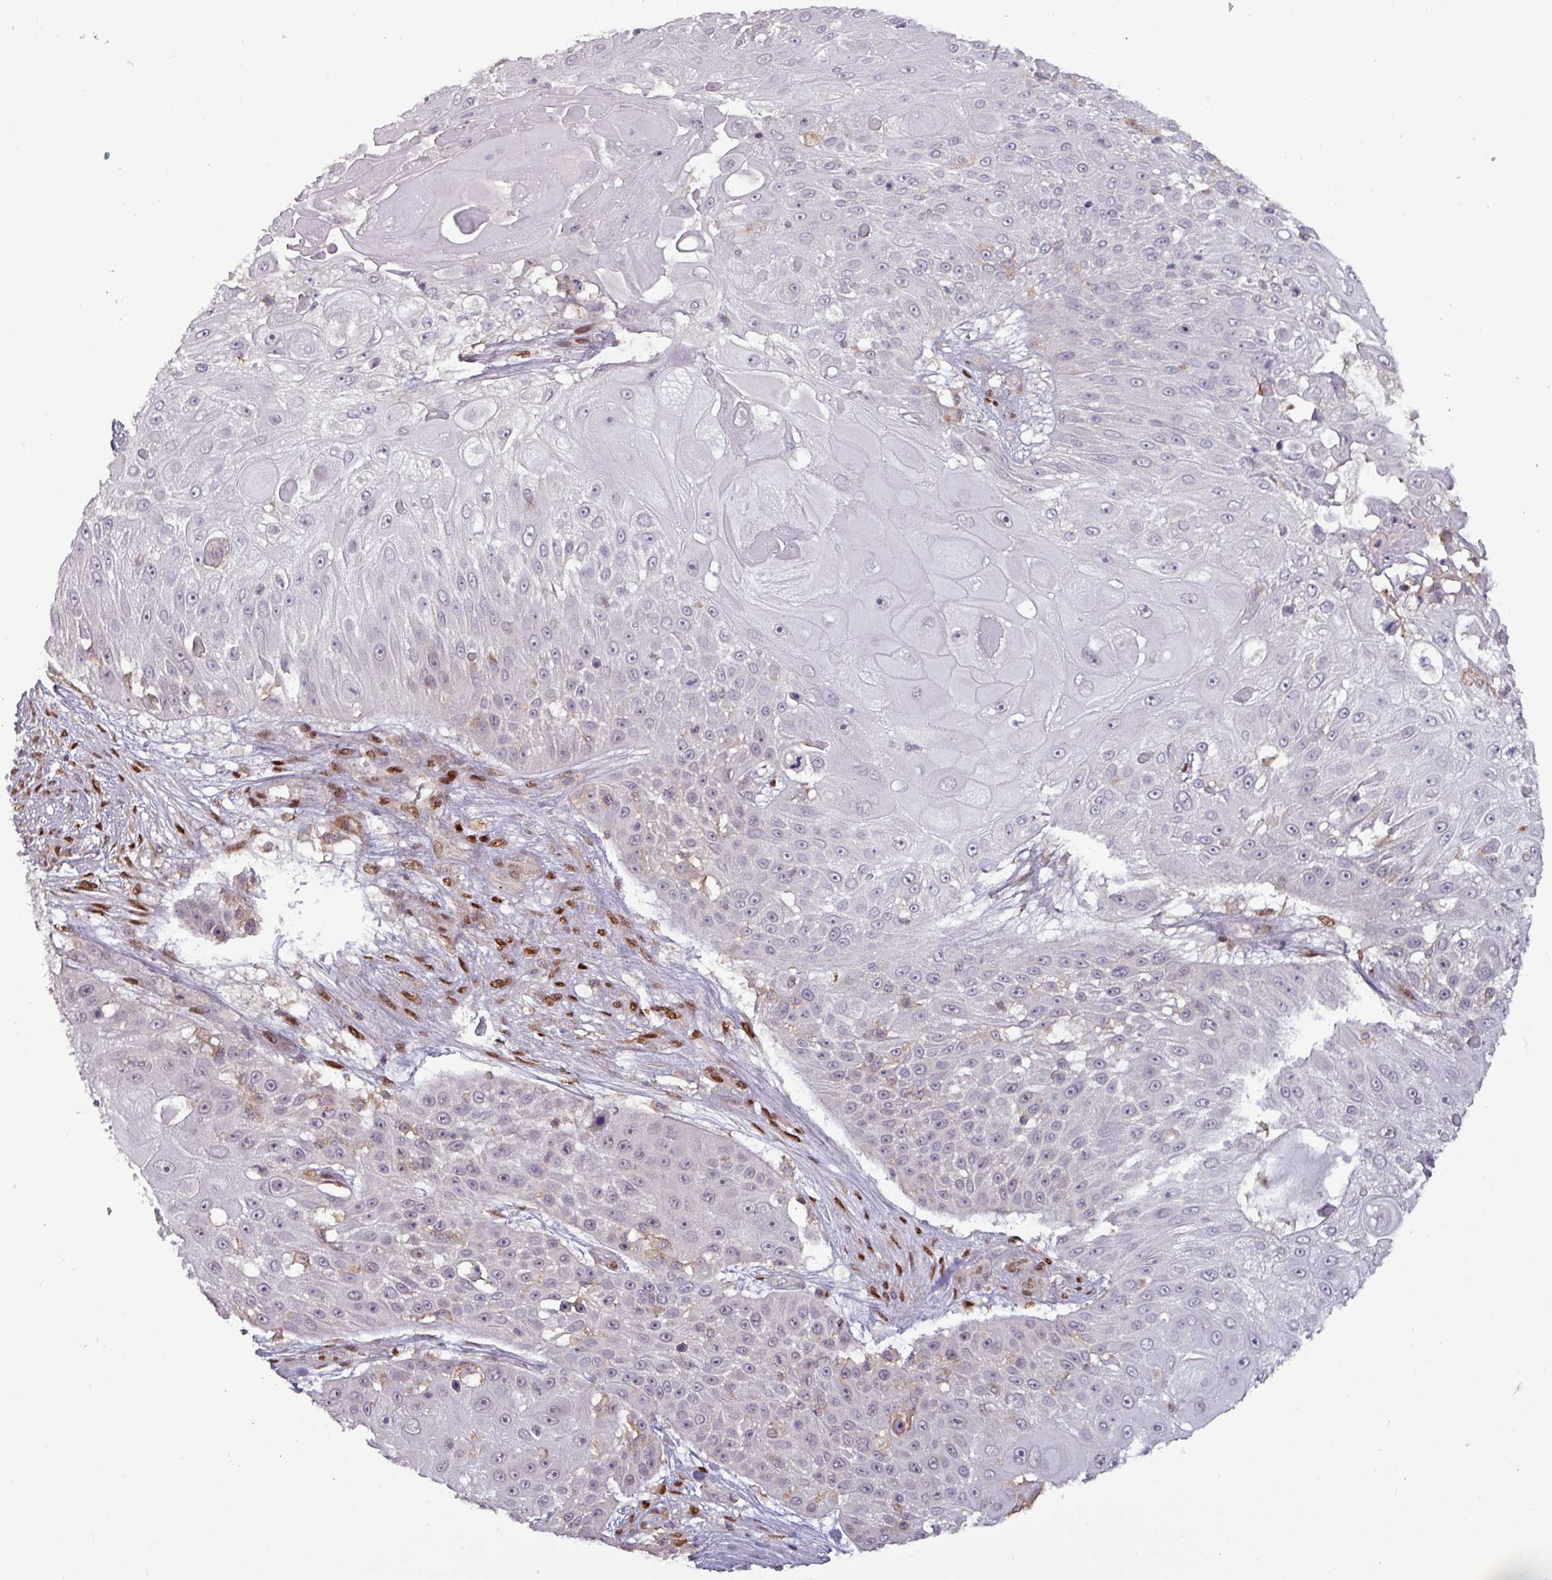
{"staining": {"intensity": "negative", "quantity": "none", "location": "none"}, "tissue": "skin cancer", "cell_type": "Tumor cells", "image_type": "cancer", "snomed": [{"axis": "morphology", "description": "Squamous cell carcinoma, NOS"}, {"axis": "topography", "description": "Skin"}], "caption": "Immunohistochemical staining of human squamous cell carcinoma (skin) displays no significant expression in tumor cells.", "gene": "PRRX1", "patient": {"sex": "female", "age": 86}}